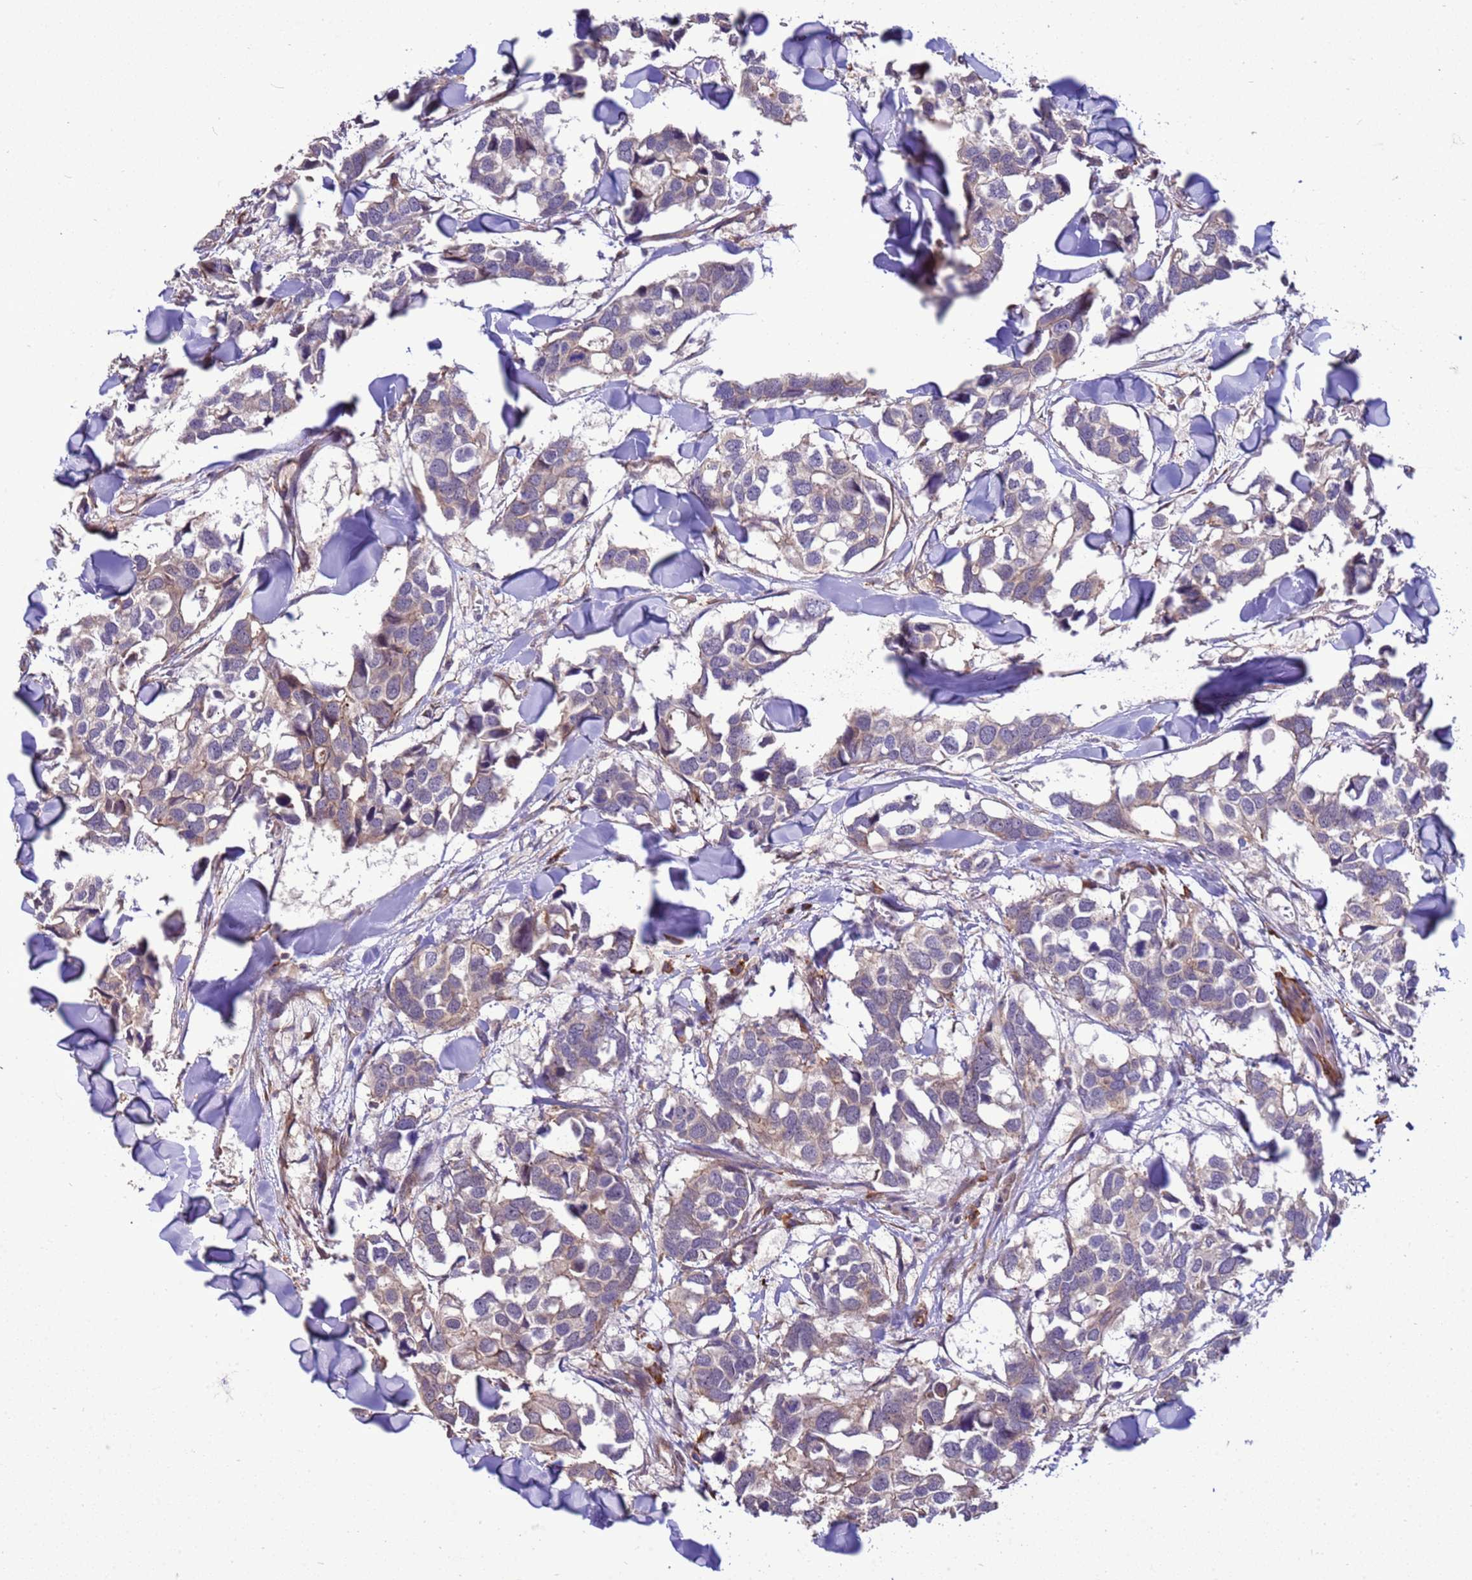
{"staining": {"intensity": "weak", "quantity": "25%-75%", "location": "cytoplasmic/membranous"}, "tissue": "breast cancer", "cell_type": "Tumor cells", "image_type": "cancer", "snomed": [{"axis": "morphology", "description": "Duct carcinoma"}, {"axis": "topography", "description": "Breast"}], "caption": "Immunohistochemistry image of breast infiltrating ductal carcinoma stained for a protein (brown), which shows low levels of weak cytoplasmic/membranous staining in about 25%-75% of tumor cells.", "gene": "GEN1", "patient": {"sex": "female", "age": 83}}